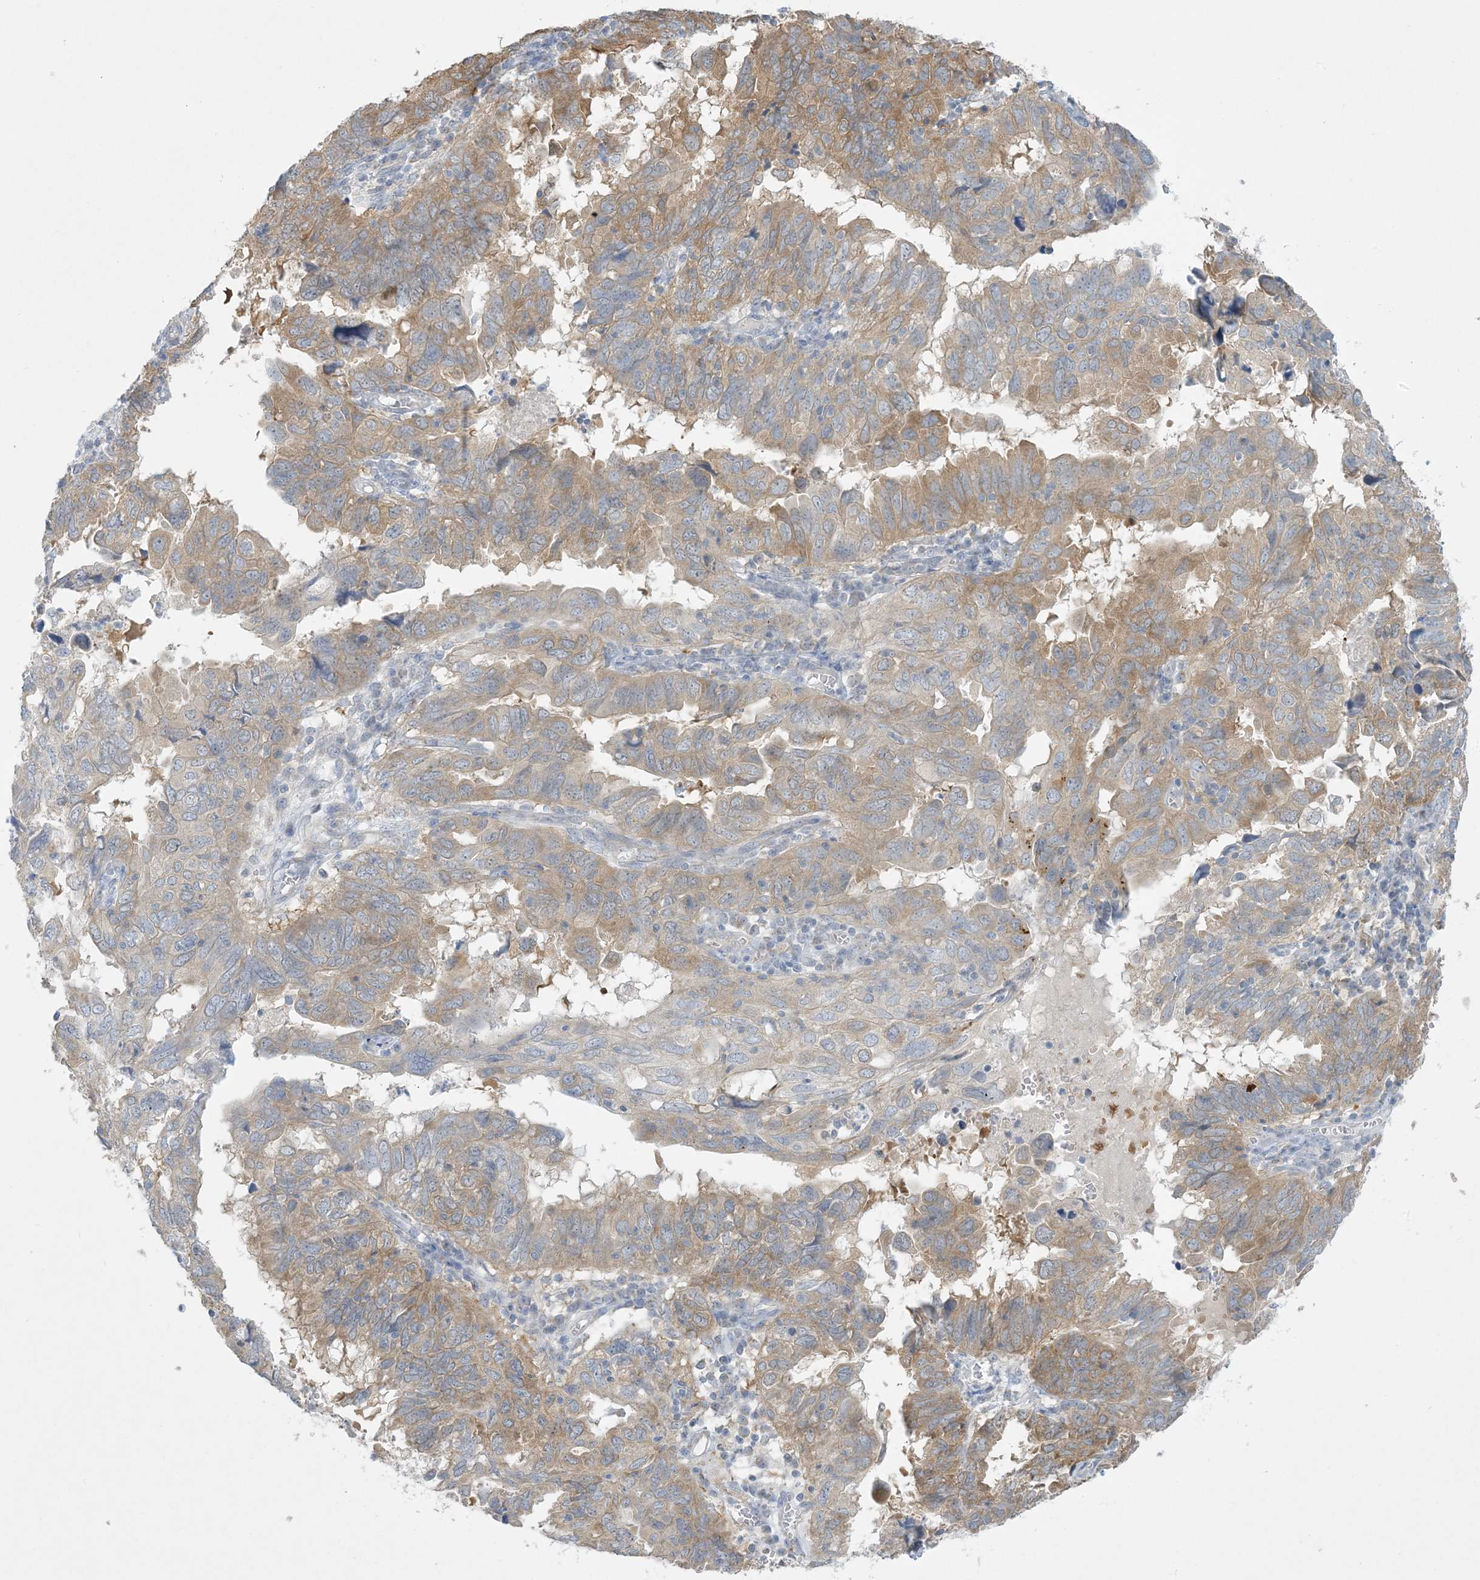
{"staining": {"intensity": "moderate", "quantity": ">75%", "location": "cytoplasmic/membranous"}, "tissue": "endometrial cancer", "cell_type": "Tumor cells", "image_type": "cancer", "snomed": [{"axis": "morphology", "description": "Adenocarcinoma, NOS"}, {"axis": "topography", "description": "Uterus"}], "caption": "DAB immunohistochemical staining of human endometrial cancer shows moderate cytoplasmic/membranous protein positivity in approximately >75% of tumor cells.", "gene": "MRPS18A", "patient": {"sex": "female", "age": 77}}